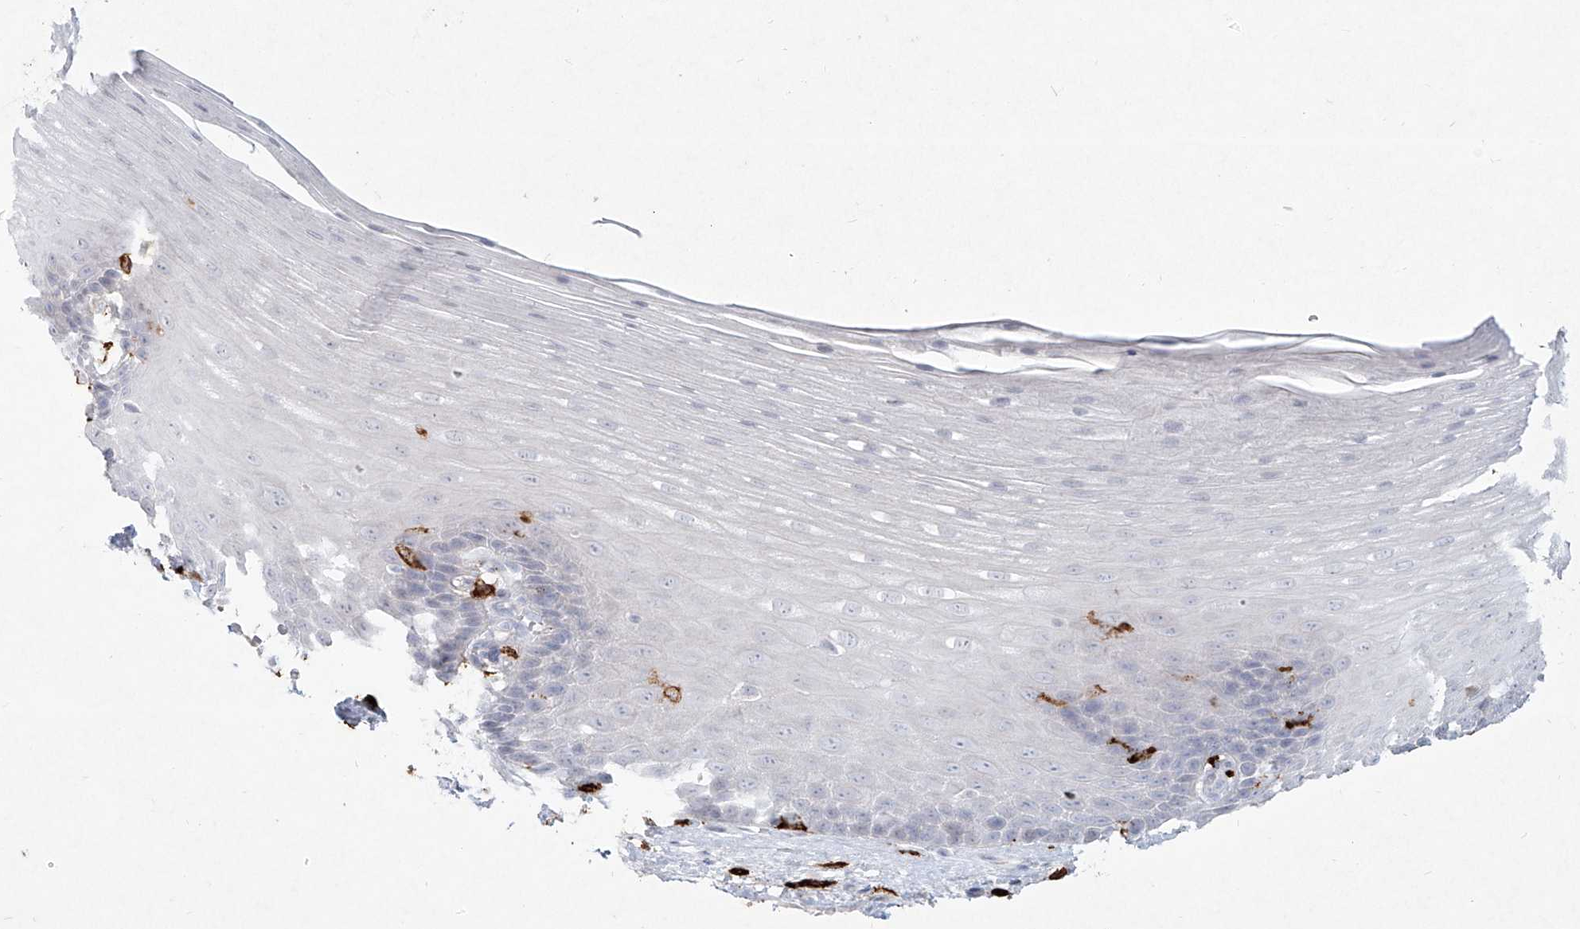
{"staining": {"intensity": "negative", "quantity": "none", "location": "none"}, "tissue": "esophagus", "cell_type": "Squamous epithelial cells", "image_type": "normal", "snomed": [{"axis": "morphology", "description": "Normal tissue, NOS"}, {"axis": "topography", "description": "Esophagus"}], "caption": "Immunohistochemical staining of unremarkable human esophagus exhibits no significant expression in squamous epithelial cells. (Immunohistochemistry (ihc), brightfield microscopy, high magnification).", "gene": "CD209", "patient": {"sex": "male", "age": 62}}